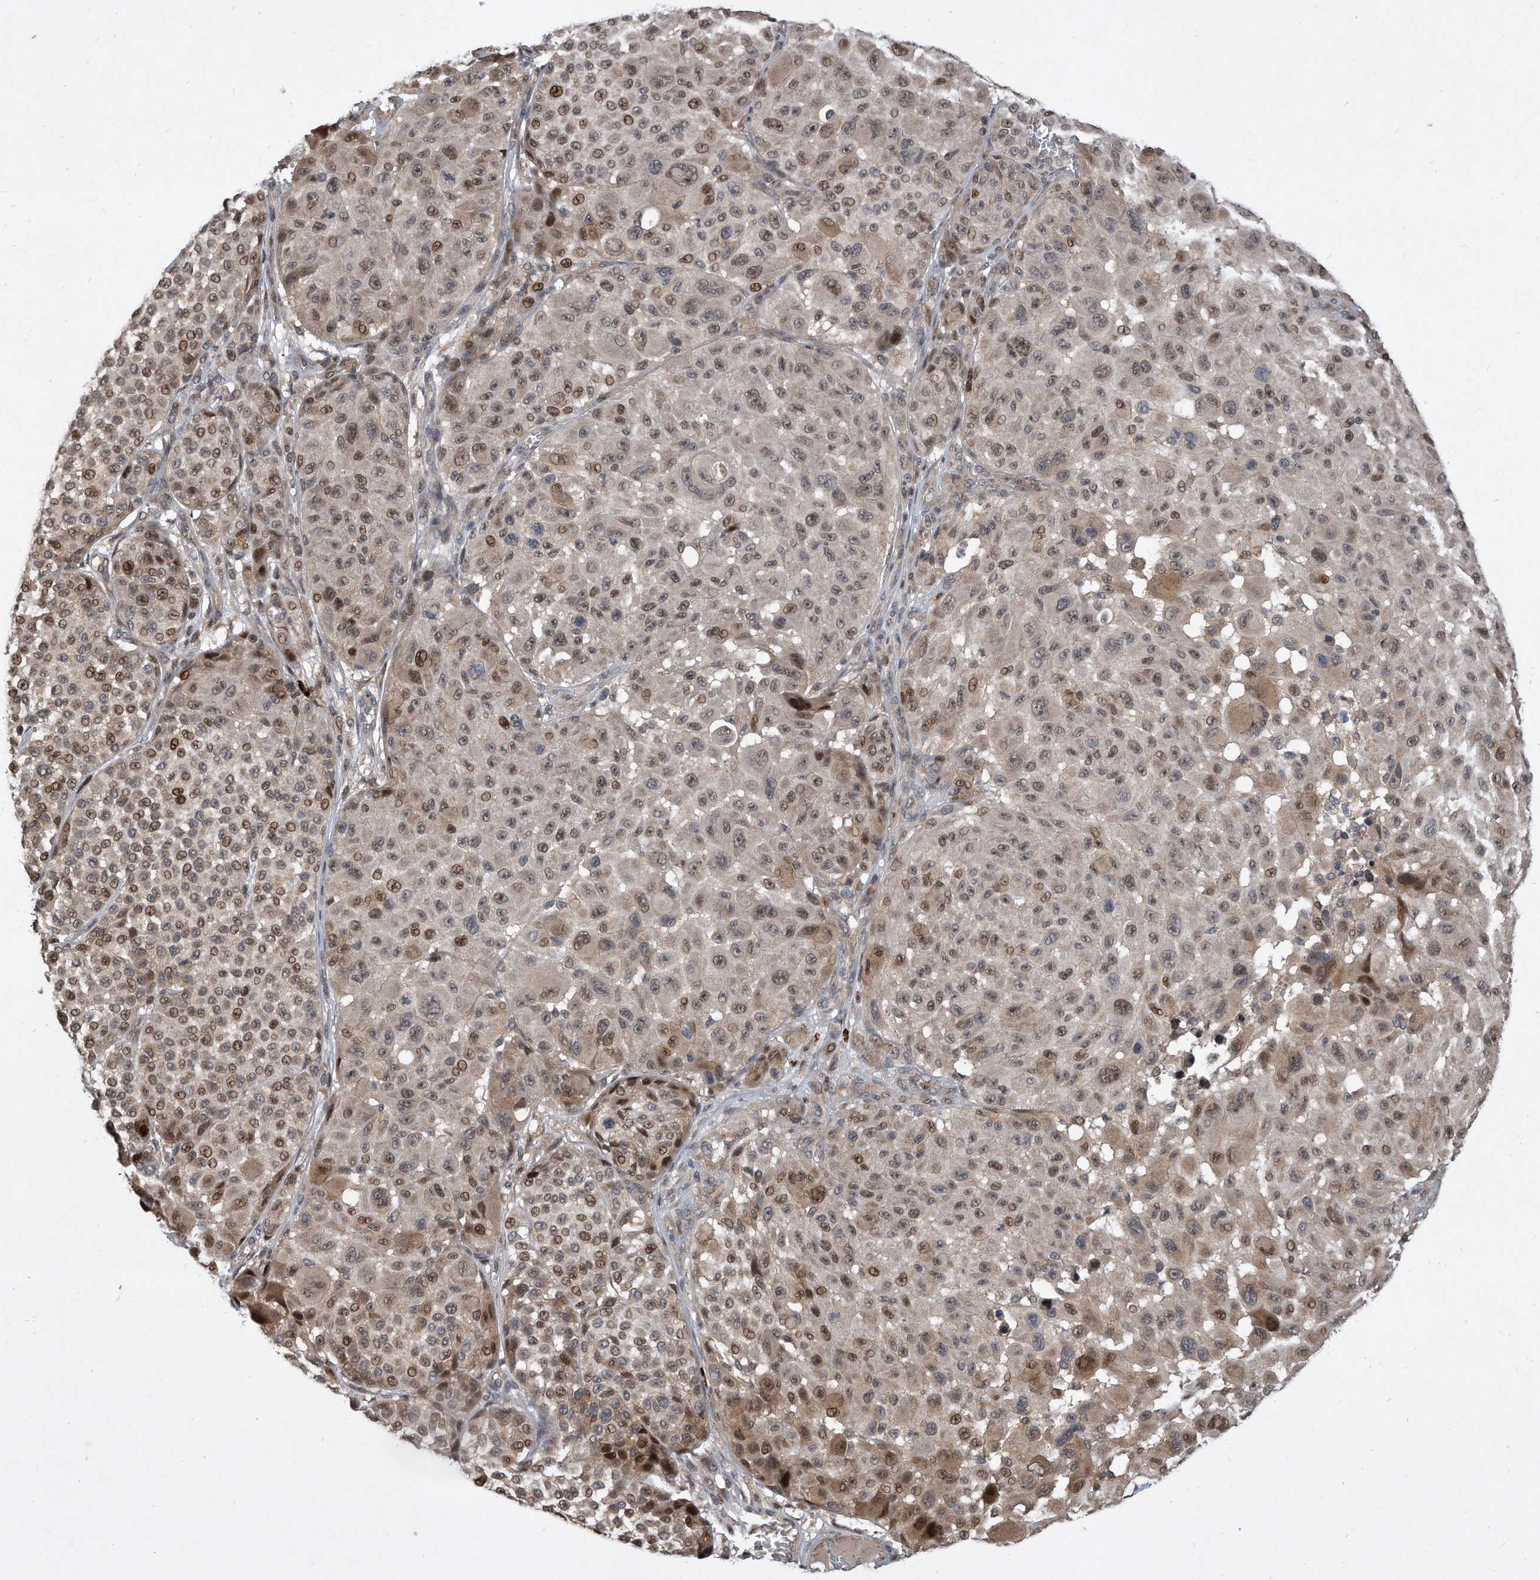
{"staining": {"intensity": "moderate", "quantity": "25%-75%", "location": "cytoplasmic/membranous"}, "tissue": "melanoma", "cell_type": "Tumor cells", "image_type": "cancer", "snomed": [{"axis": "morphology", "description": "Malignant melanoma, NOS"}, {"axis": "topography", "description": "Skin"}], "caption": "Human malignant melanoma stained with a brown dye exhibits moderate cytoplasmic/membranous positive staining in approximately 25%-75% of tumor cells.", "gene": "PGBD2", "patient": {"sex": "male", "age": 83}}